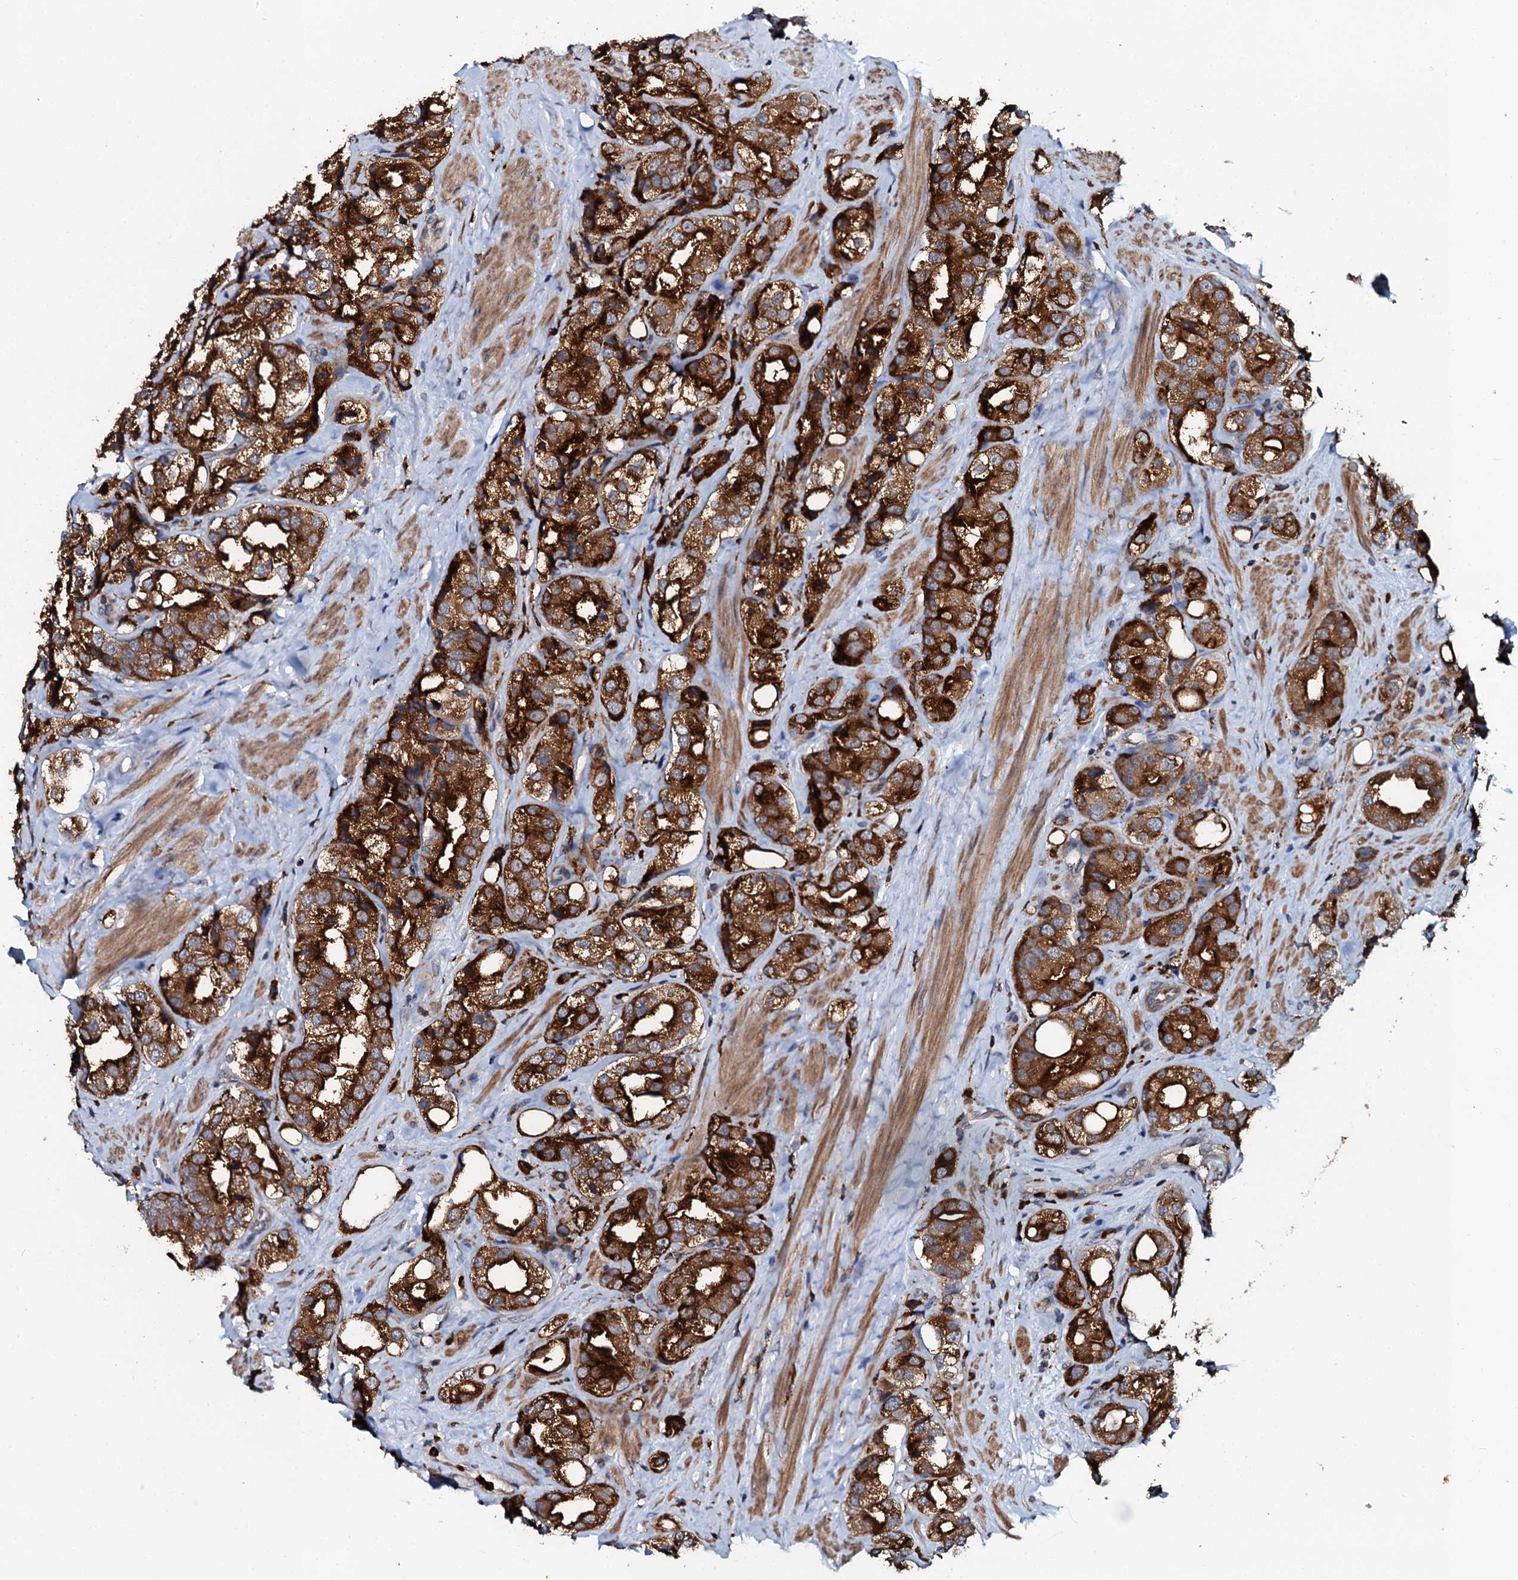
{"staining": {"intensity": "strong", "quantity": ">75%", "location": "cytoplasmic/membranous"}, "tissue": "prostate cancer", "cell_type": "Tumor cells", "image_type": "cancer", "snomed": [{"axis": "morphology", "description": "Adenocarcinoma, NOS"}, {"axis": "topography", "description": "Prostate"}], "caption": "Immunohistochemical staining of human prostate cancer displays strong cytoplasmic/membranous protein staining in about >75% of tumor cells.", "gene": "VAMP8", "patient": {"sex": "male", "age": 79}}